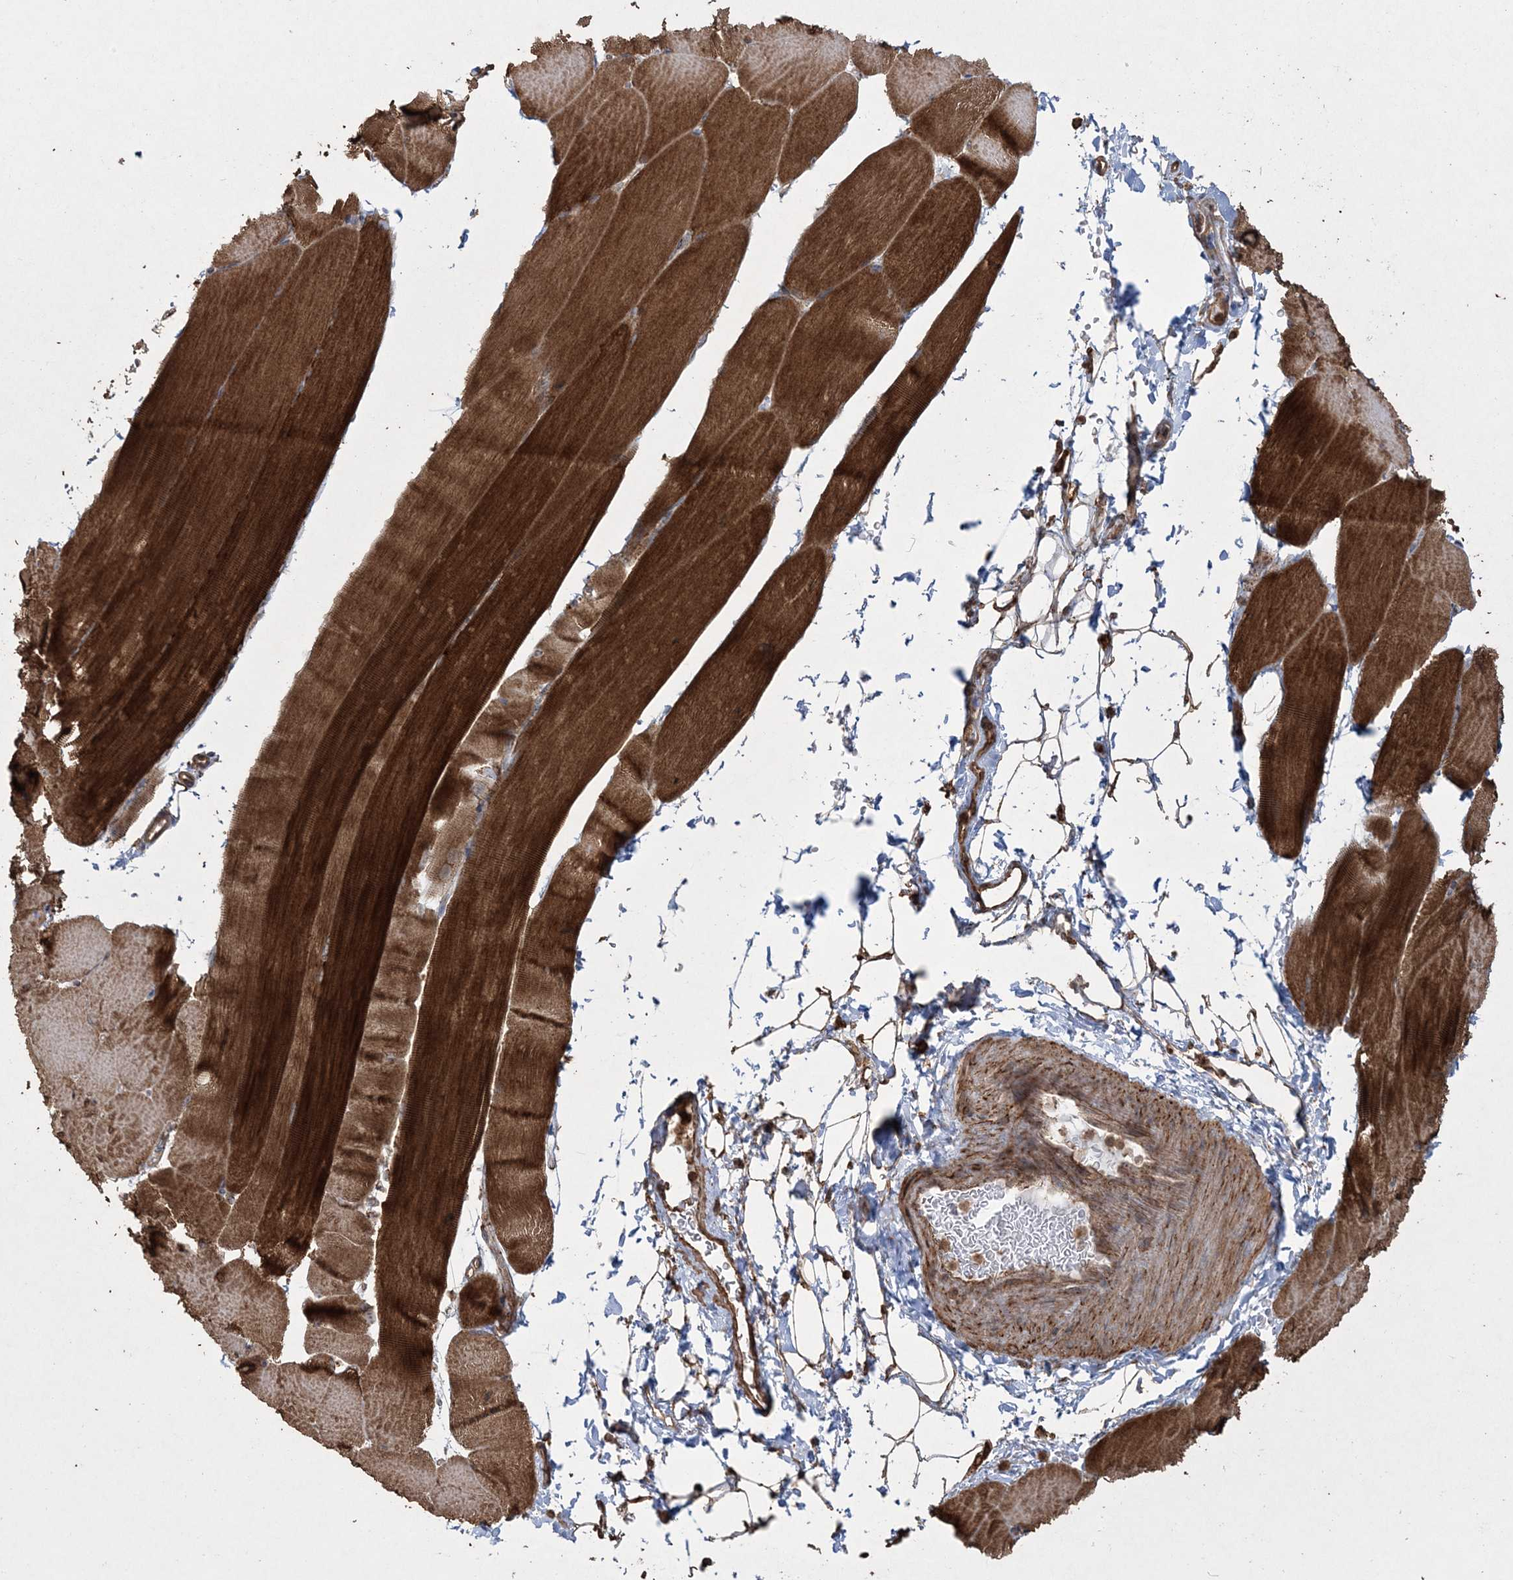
{"staining": {"intensity": "strong", "quantity": ">75%", "location": "cytoplasmic/membranous"}, "tissue": "skeletal muscle", "cell_type": "Myocytes", "image_type": "normal", "snomed": [{"axis": "morphology", "description": "Normal tissue, NOS"}, {"axis": "topography", "description": "Skeletal muscle"}, {"axis": "topography", "description": "Parathyroid gland"}], "caption": "Protein staining demonstrates strong cytoplasmic/membranous expression in about >75% of myocytes in normal skeletal muscle. Using DAB (3,3'-diaminobenzidine) (brown) and hematoxylin (blue) stains, captured at high magnification using brightfield microscopy.", "gene": "TTC7A", "patient": {"sex": "female", "age": 37}}